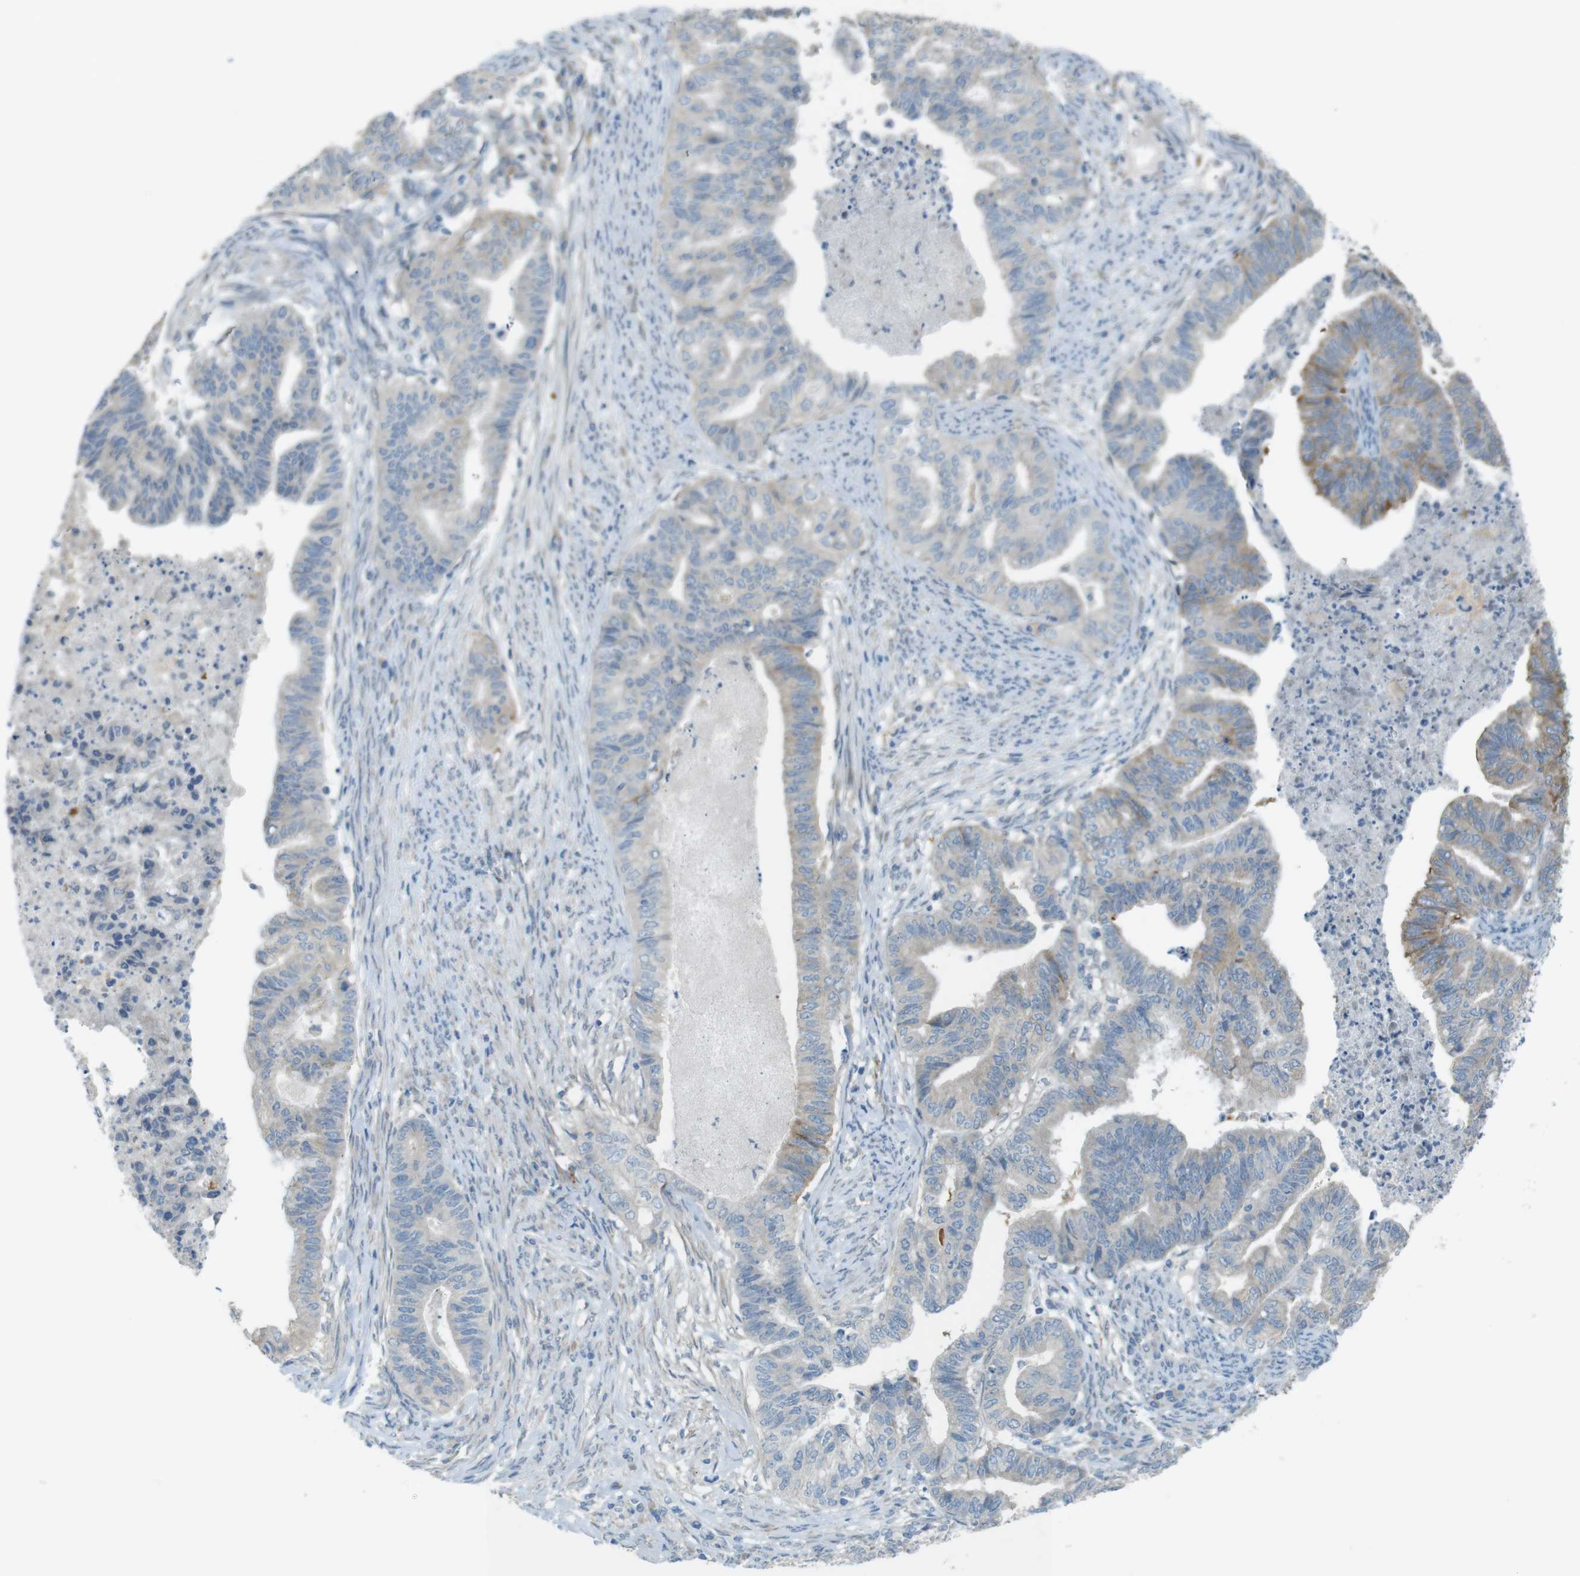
{"staining": {"intensity": "moderate", "quantity": "<25%", "location": "cytoplasmic/membranous"}, "tissue": "endometrial cancer", "cell_type": "Tumor cells", "image_type": "cancer", "snomed": [{"axis": "morphology", "description": "Adenocarcinoma, NOS"}, {"axis": "topography", "description": "Endometrium"}], "caption": "Tumor cells display low levels of moderate cytoplasmic/membranous staining in about <25% of cells in endometrial cancer.", "gene": "TMEM41B", "patient": {"sex": "female", "age": 79}}